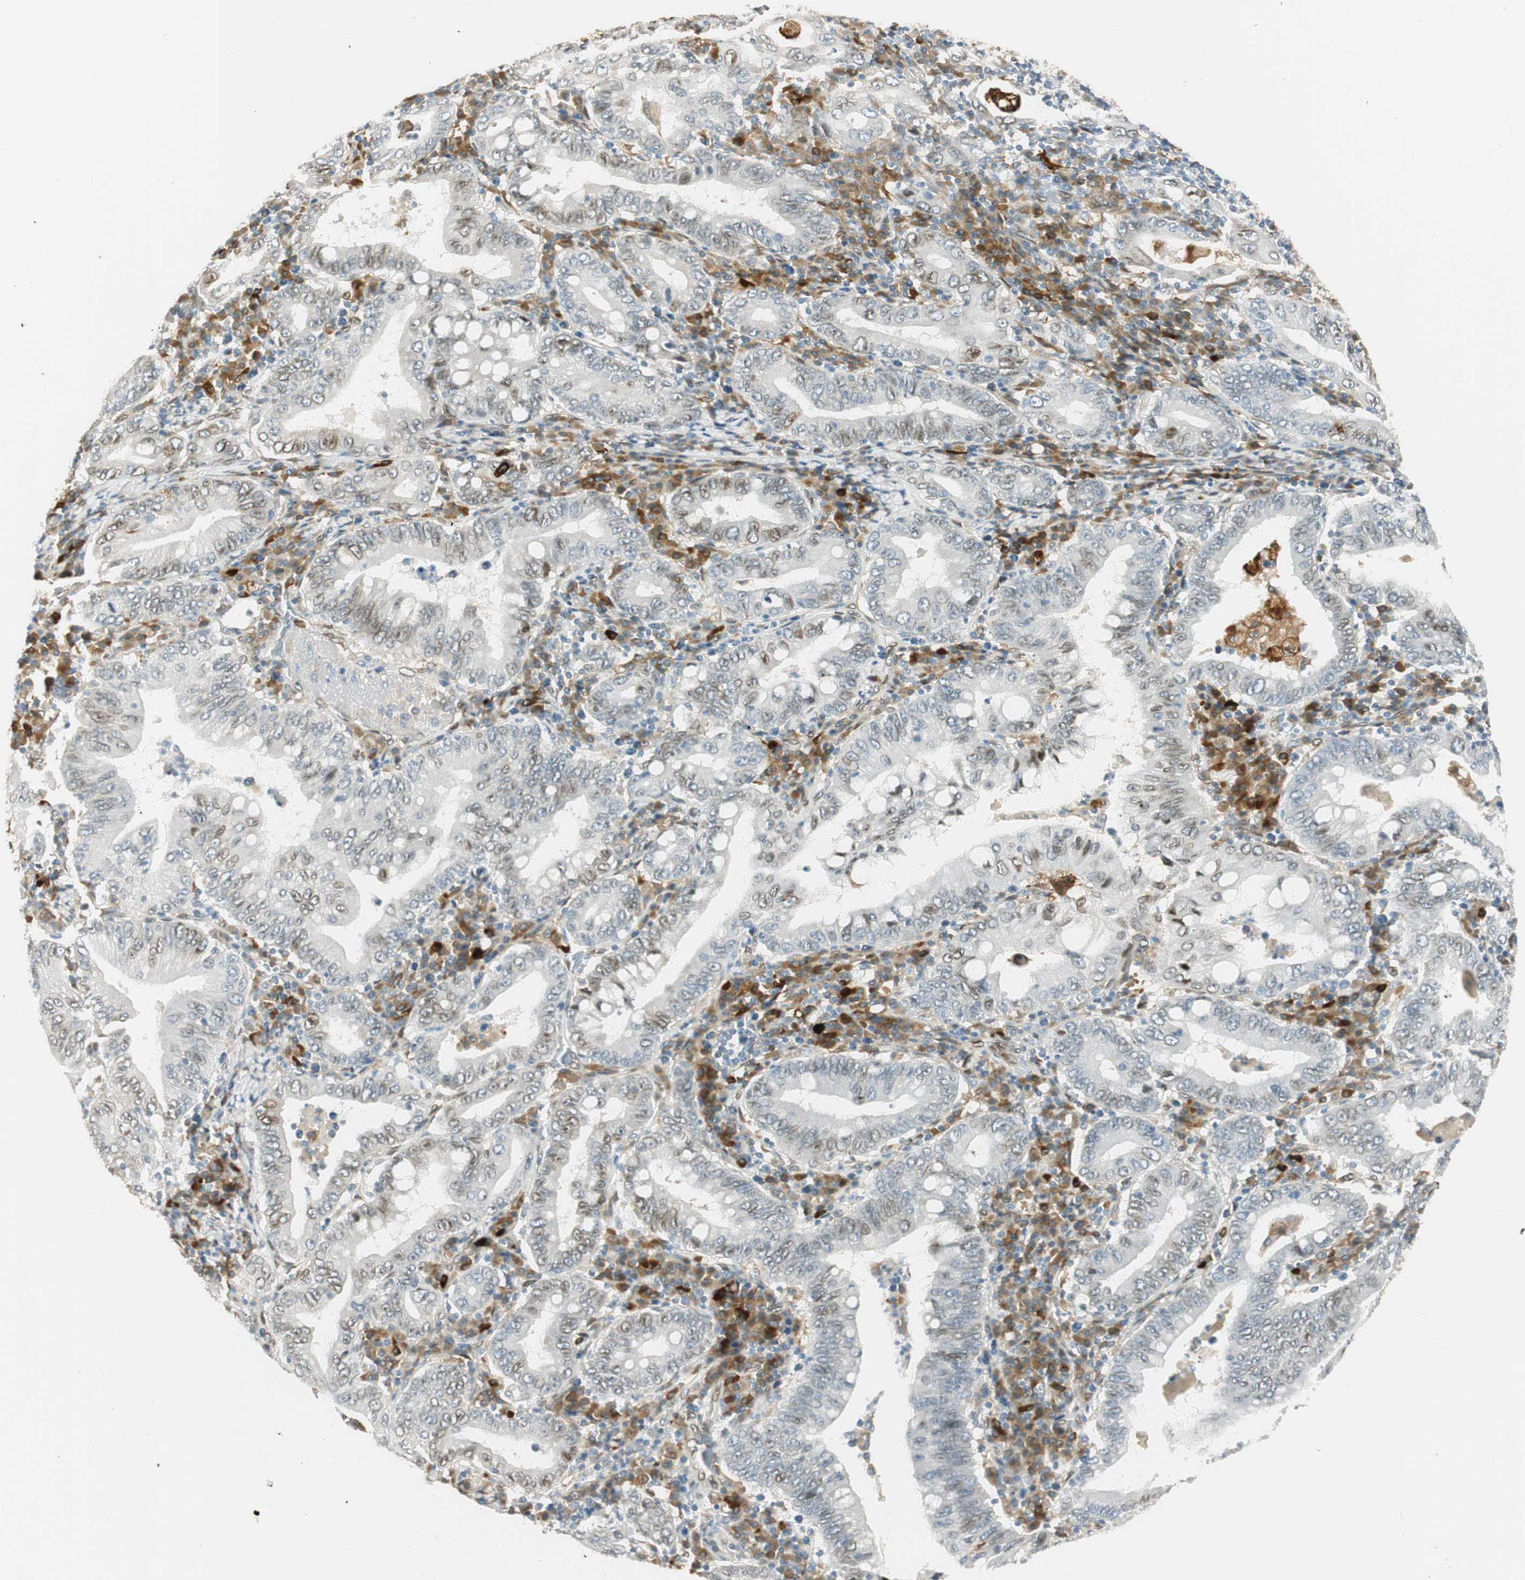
{"staining": {"intensity": "weak", "quantity": "25%-75%", "location": "cytoplasmic/membranous,nuclear"}, "tissue": "stomach cancer", "cell_type": "Tumor cells", "image_type": "cancer", "snomed": [{"axis": "morphology", "description": "Normal tissue, NOS"}, {"axis": "morphology", "description": "Adenocarcinoma, NOS"}, {"axis": "topography", "description": "Esophagus"}, {"axis": "topography", "description": "Stomach, upper"}, {"axis": "topography", "description": "Peripheral nerve tissue"}], "caption": "About 25%-75% of tumor cells in human stomach cancer exhibit weak cytoplasmic/membranous and nuclear protein expression as visualized by brown immunohistochemical staining.", "gene": "TMEM260", "patient": {"sex": "male", "age": 62}}